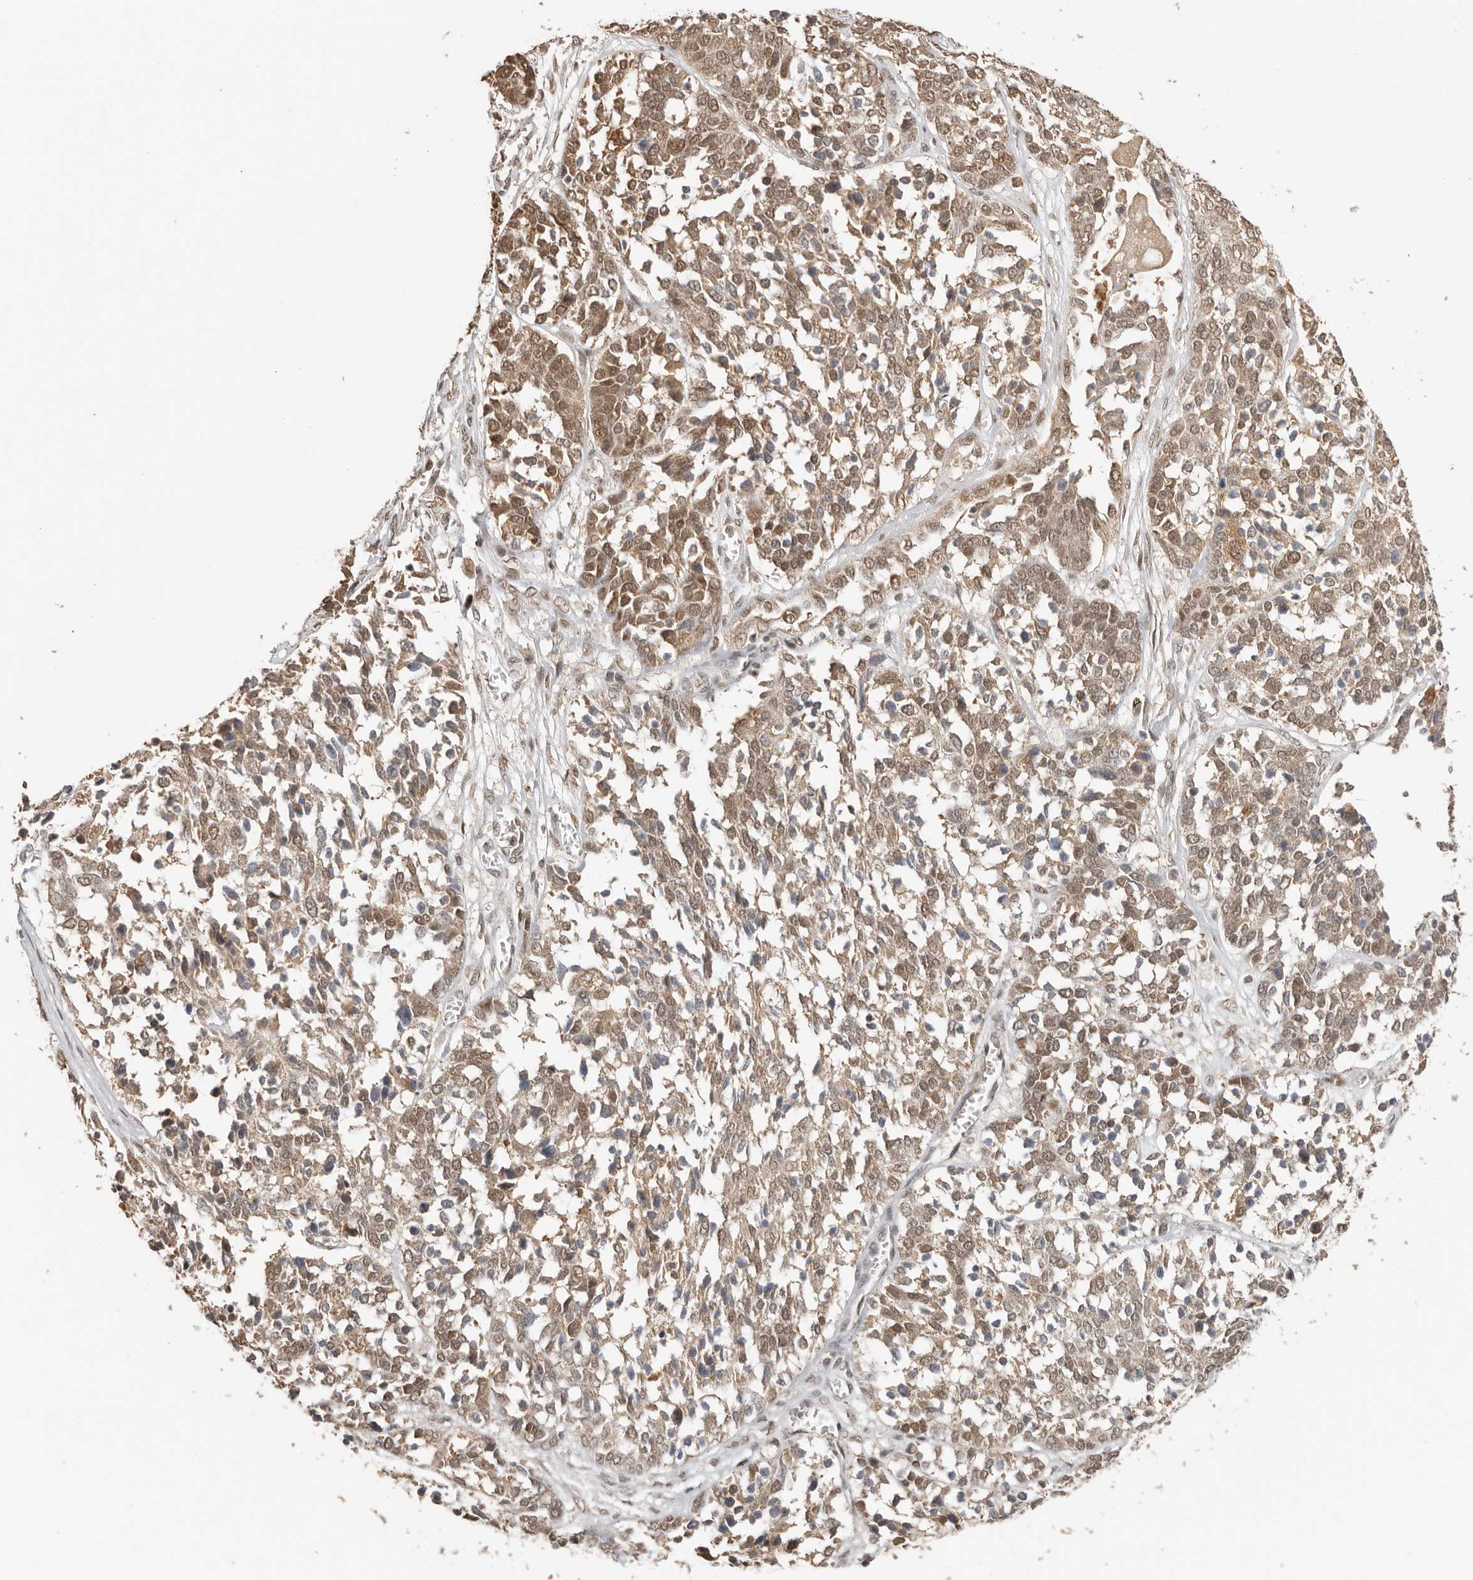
{"staining": {"intensity": "moderate", "quantity": ">75%", "location": "cytoplasmic/membranous,nuclear"}, "tissue": "ovarian cancer", "cell_type": "Tumor cells", "image_type": "cancer", "snomed": [{"axis": "morphology", "description": "Cystadenocarcinoma, serous, NOS"}, {"axis": "topography", "description": "Ovary"}], "caption": "The micrograph exhibits a brown stain indicating the presence of a protein in the cytoplasmic/membranous and nuclear of tumor cells in ovarian cancer. The protein is stained brown, and the nuclei are stained in blue (DAB IHC with brightfield microscopy, high magnification).", "gene": "SEC14L1", "patient": {"sex": "female", "age": 44}}